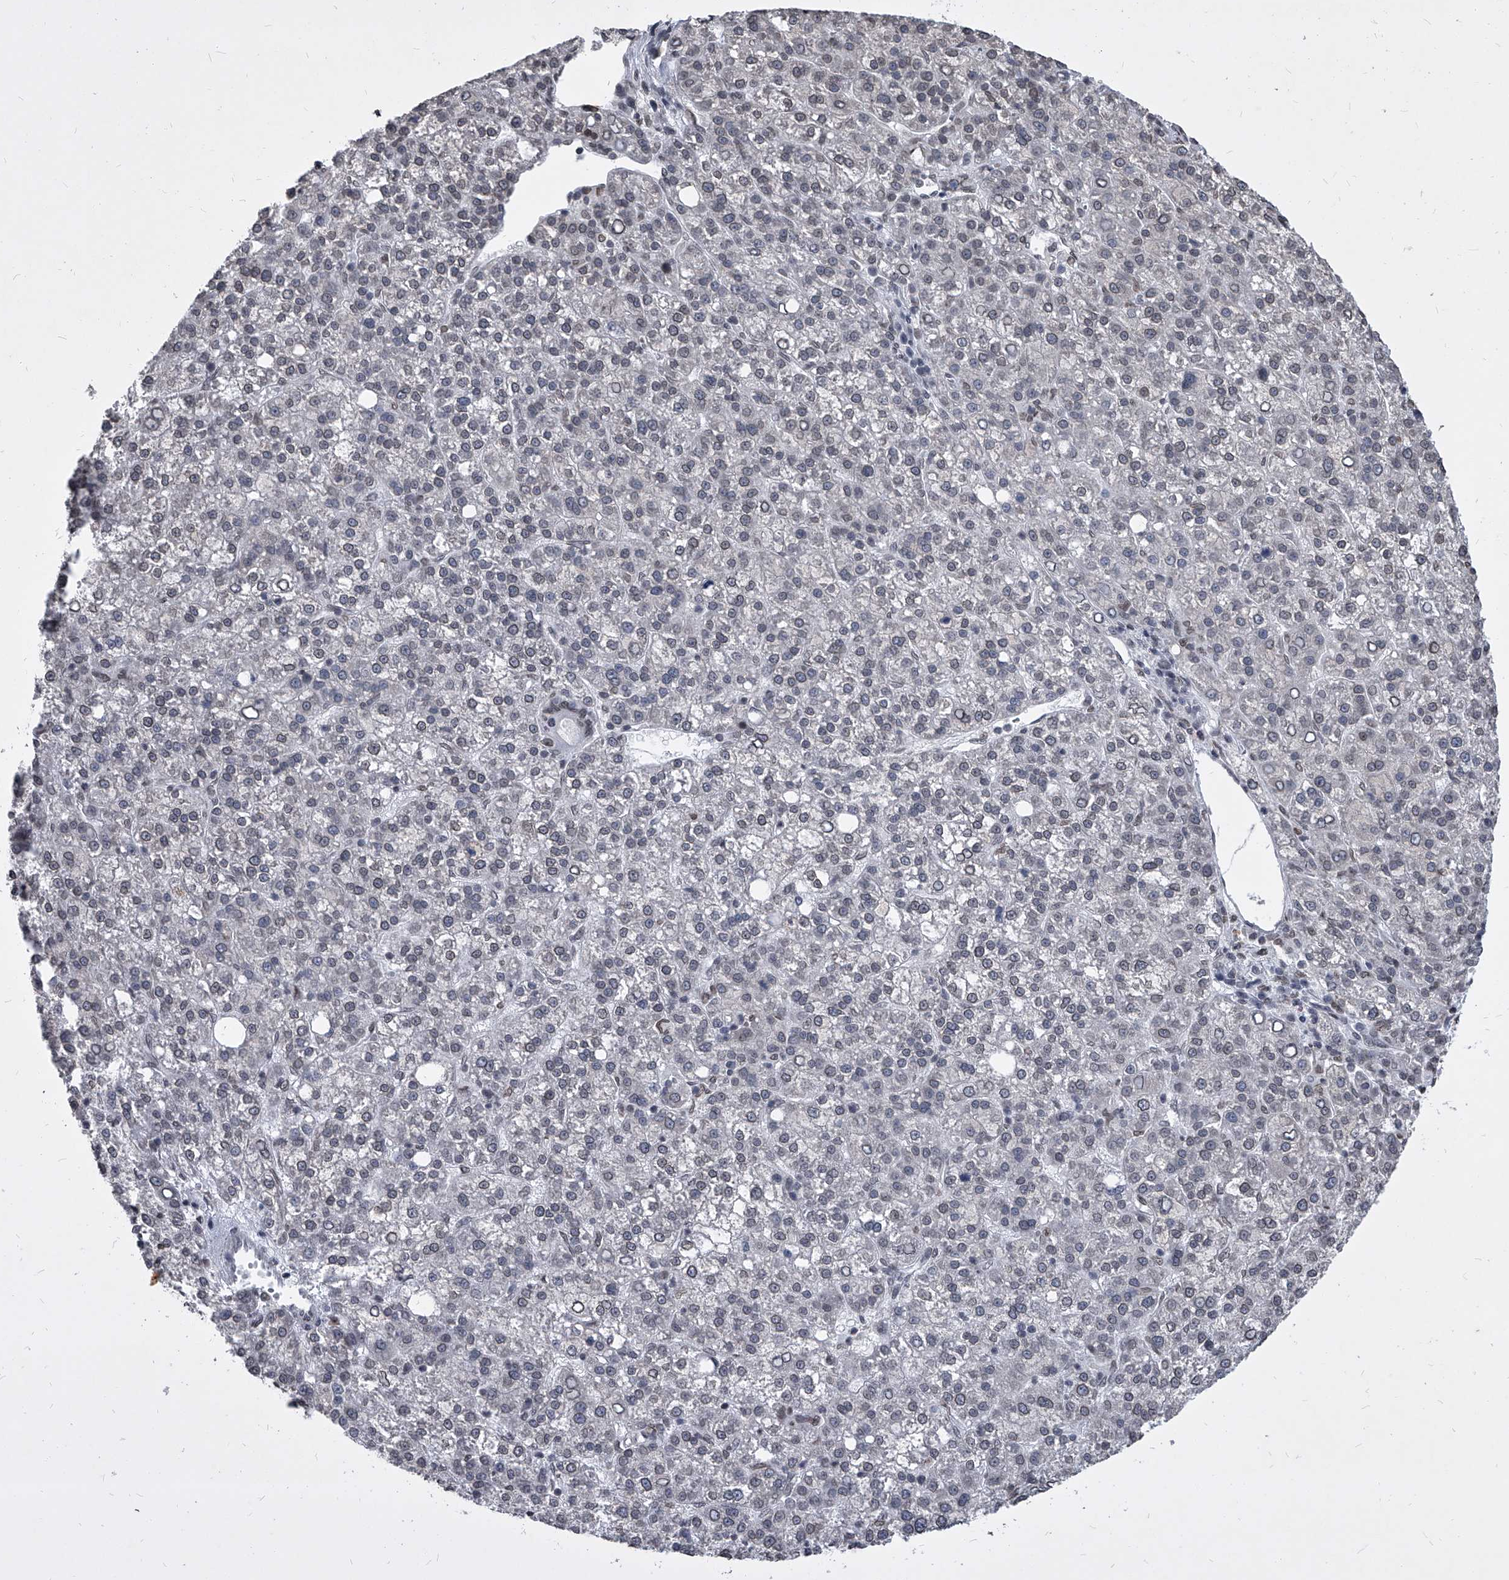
{"staining": {"intensity": "negative", "quantity": "none", "location": "none"}, "tissue": "liver cancer", "cell_type": "Tumor cells", "image_type": "cancer", "snomed": [{"axis": "morphology", "description": "Carcinoma, Hepatocellular, NOS"}, {"axis": "topography", "description": "Liver"}], "caption": "Immunohistochemistry photomicrograph of human liver cancer stained for a protein (brown), which demonstrates no staining in tumor cells.", "gene": "PPIL4", "patient": {"sex": "female", "age": 58}}